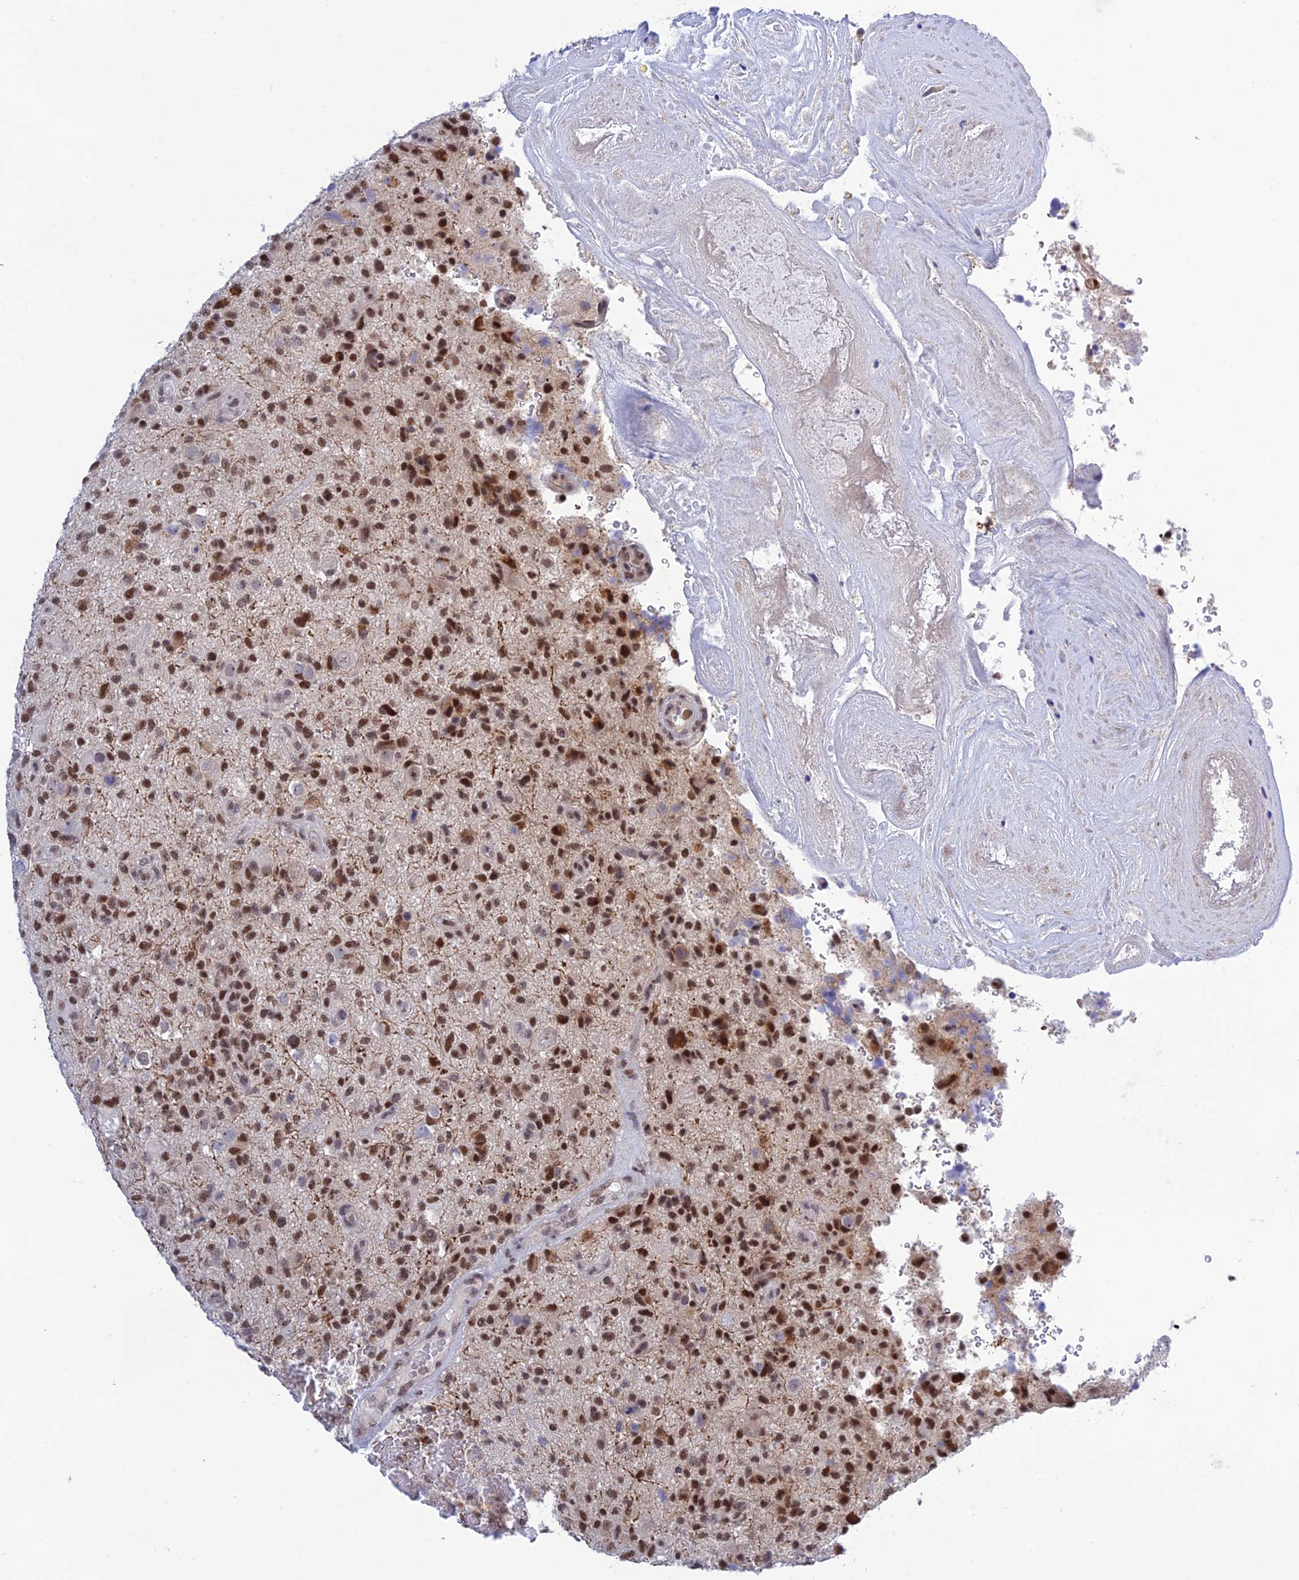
{"staining": {"intensity": "moderate", "quantity": ">75%", "location": "nuclear"}, "tissue": "glioma", "cell_type": "Tumor cells", "image_type": "cancer", "snomed": [{"axis": "morphology", "description": "Glioma, malignant, High grade"}, {"axis": "topography", "description": "Brain"}], "caption": "This is an image of immunohistochemistry staining of glioma, which shows moderate expression in the nuclear of tumor cells.", "gene": "TCEA1", "patient": {"sex": "male", "age": 47}}